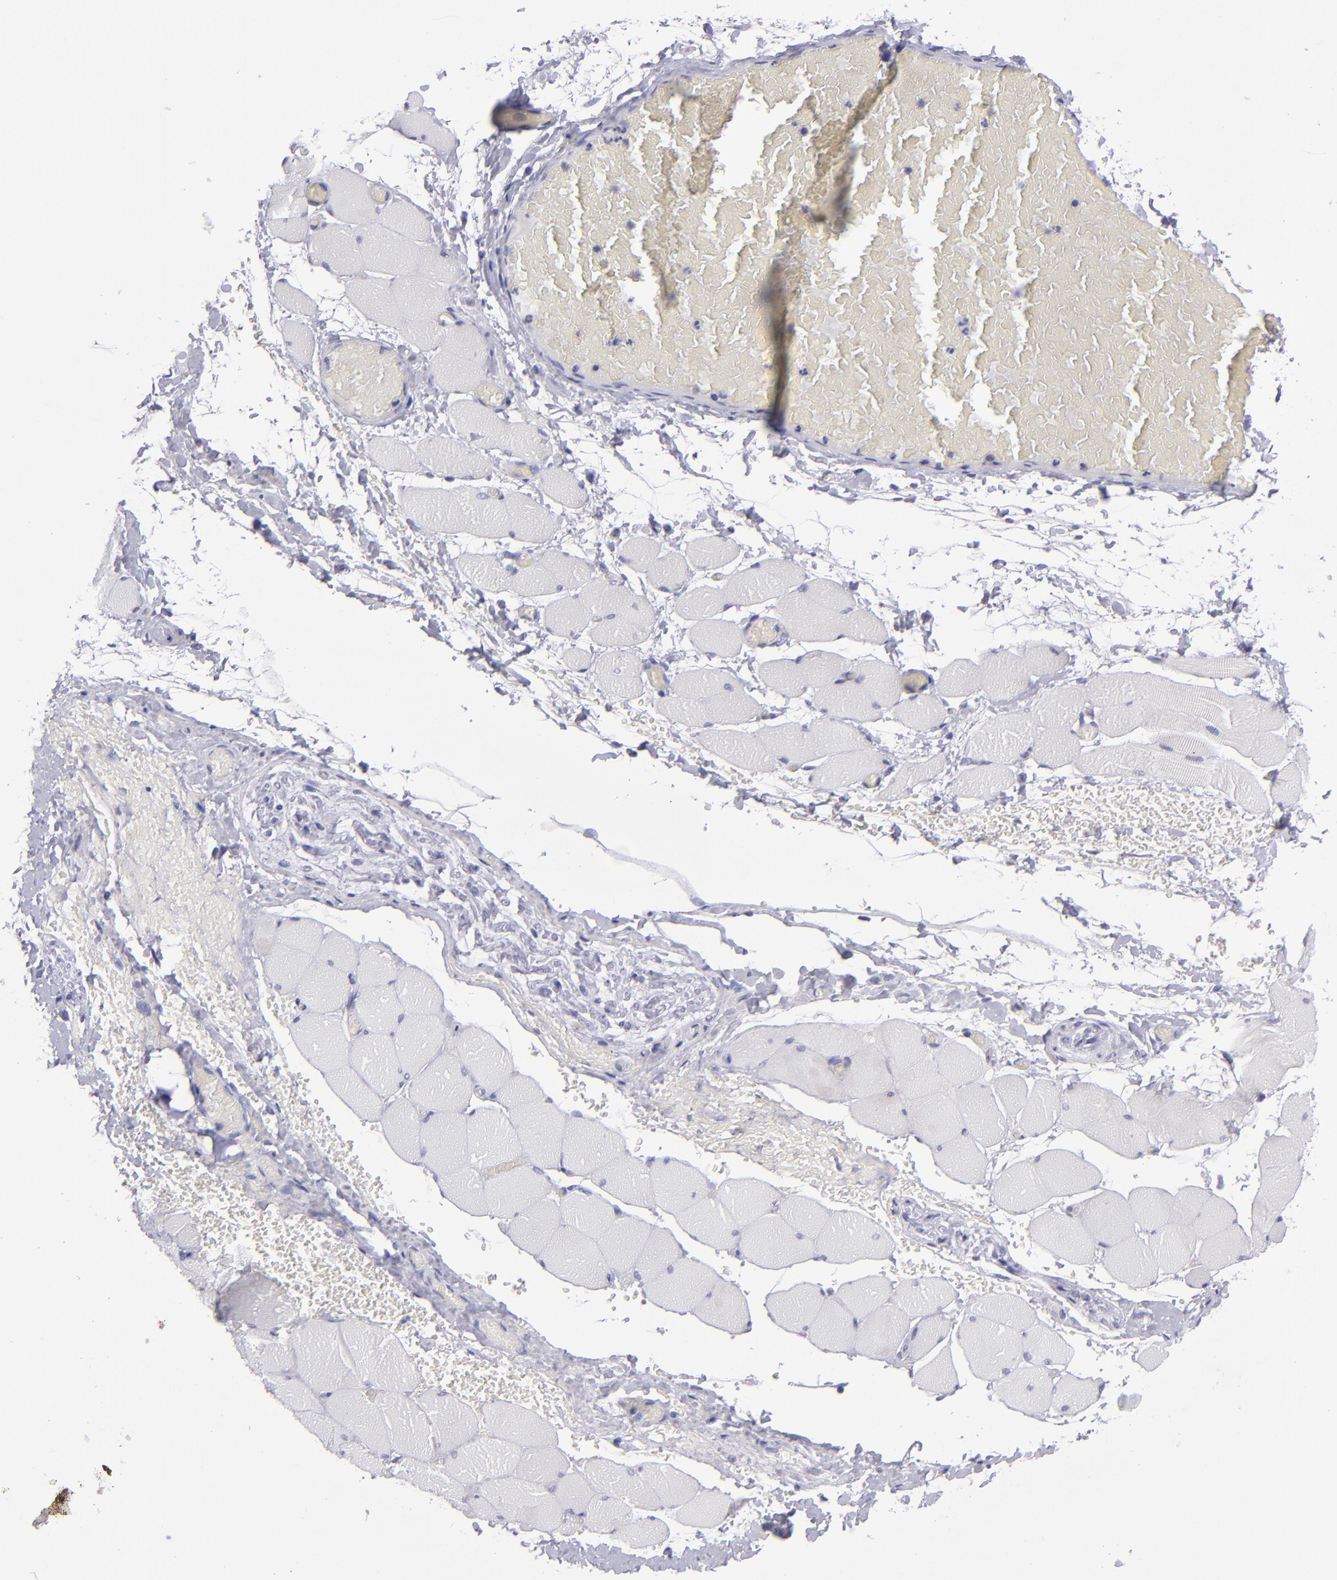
{"staining": {"intensity": "negative", "quantity": "none", "location": "none"}, "tissue": "skeletal muscle", "cell_type": "Myocytes", "image_type": "normal", "snomed": [{"axis": "morphology", "description": "Normal tissue, NOS"}, {"axis": "topography", "description": "Skeletal muscle"}, {"axis": "topography", "description": "Soft tissue"}], "caption": "IHC photomicrograph of unremarkable skeletal muscle: skeletal muscle stained with DAB reveals no significant protein expression in myocytes.", "gene": "CD48", "patient": {"sex": "female", "age": 58}}